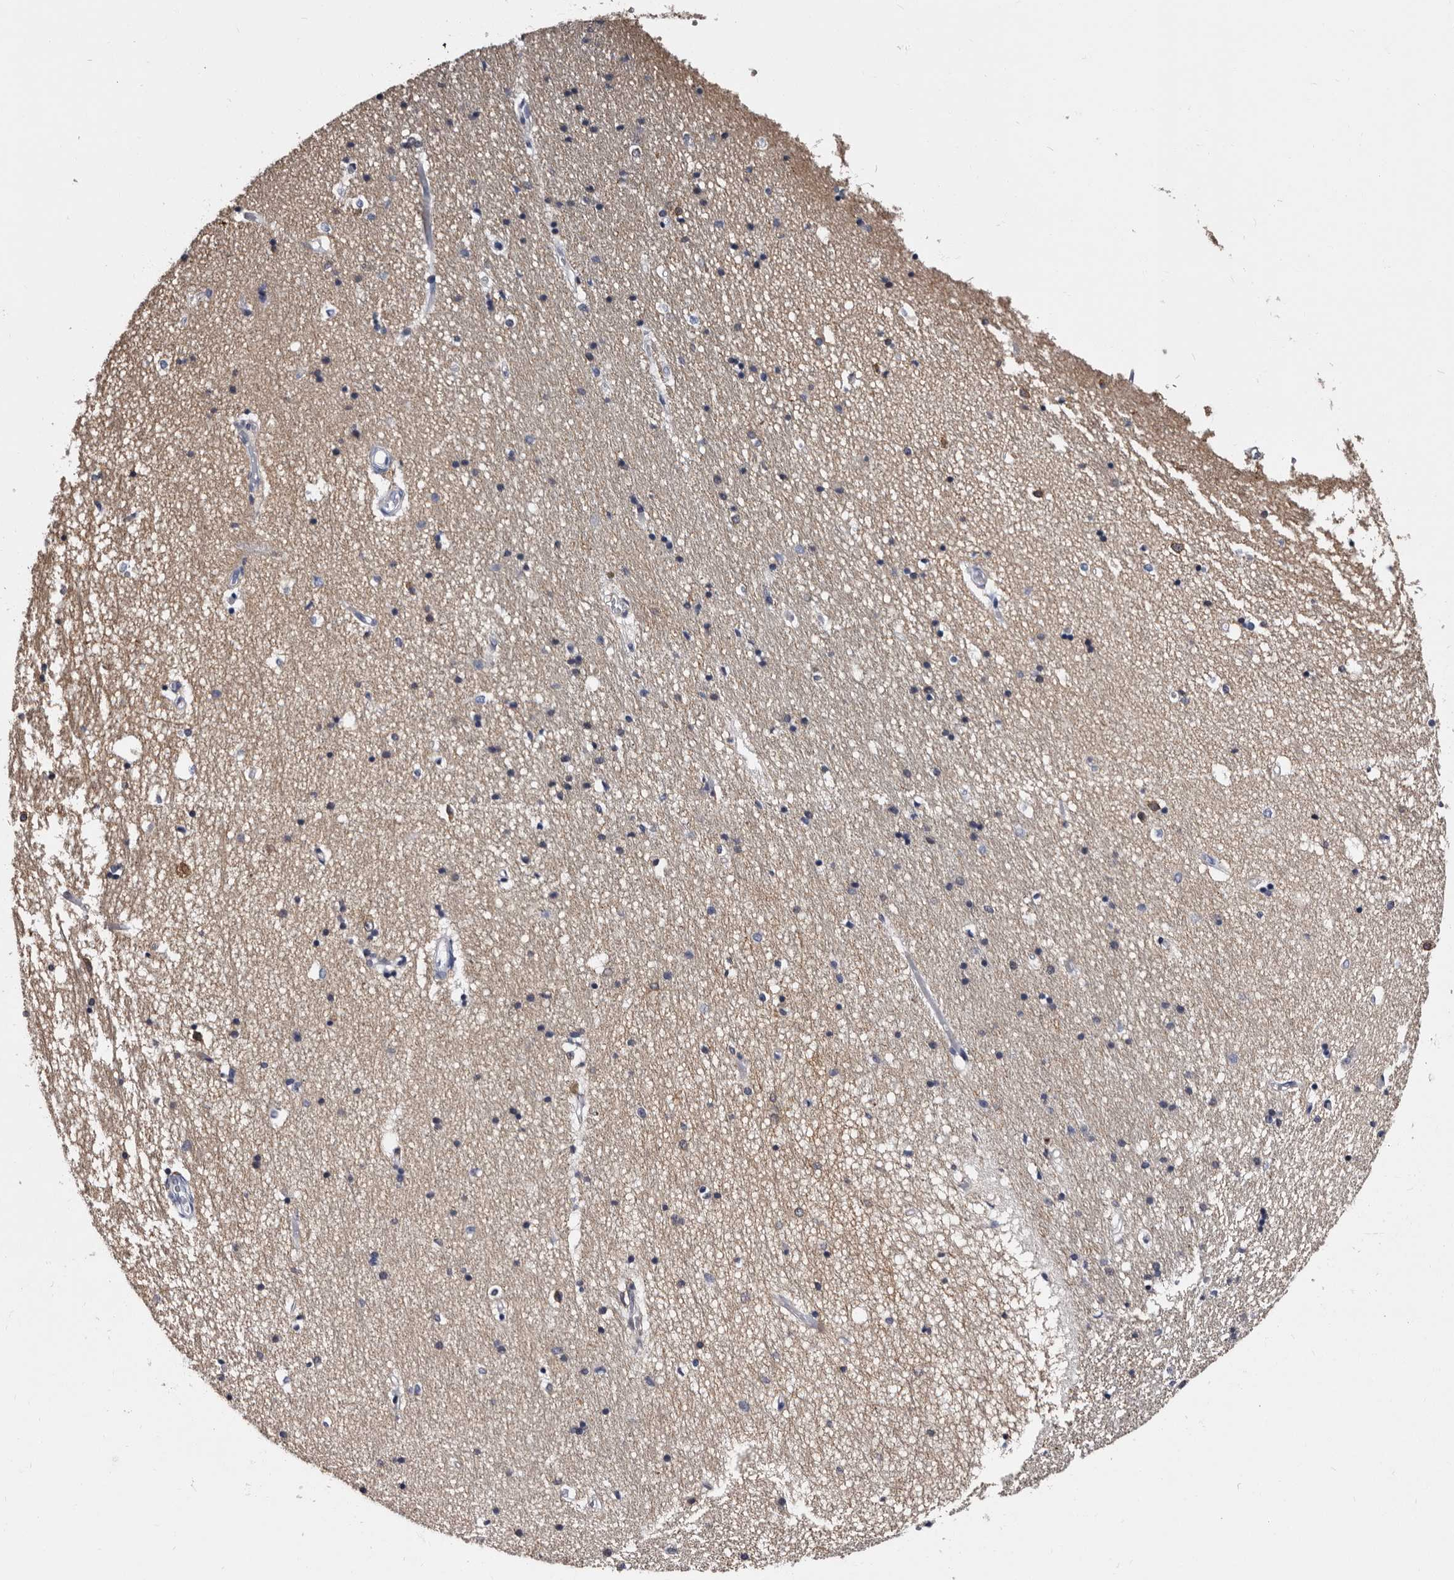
{"staining": {"intensity": "weak", "quantity": "<25%", "location": "cytoplasmic/membranous"}, "tissue": "hippocampus", "cell_type": "Glial cells", "image_type": "normal", "snomed": [{"axis": "morphology", "description": "Normal tissue, NOS"}, {"axis": "topography", "description": "Hippocampus"}], "caption": "Protein analysis of normal hippocampus demonstrates no significant staining in glial cells. (DAB (3,3'-diaminobenzidine) immunohistochemistry (IHC) visualized using brightfield microscopy, high magnification).", "gene": "EPB41L3", "patient": {"sex": "male", "age": 45}}